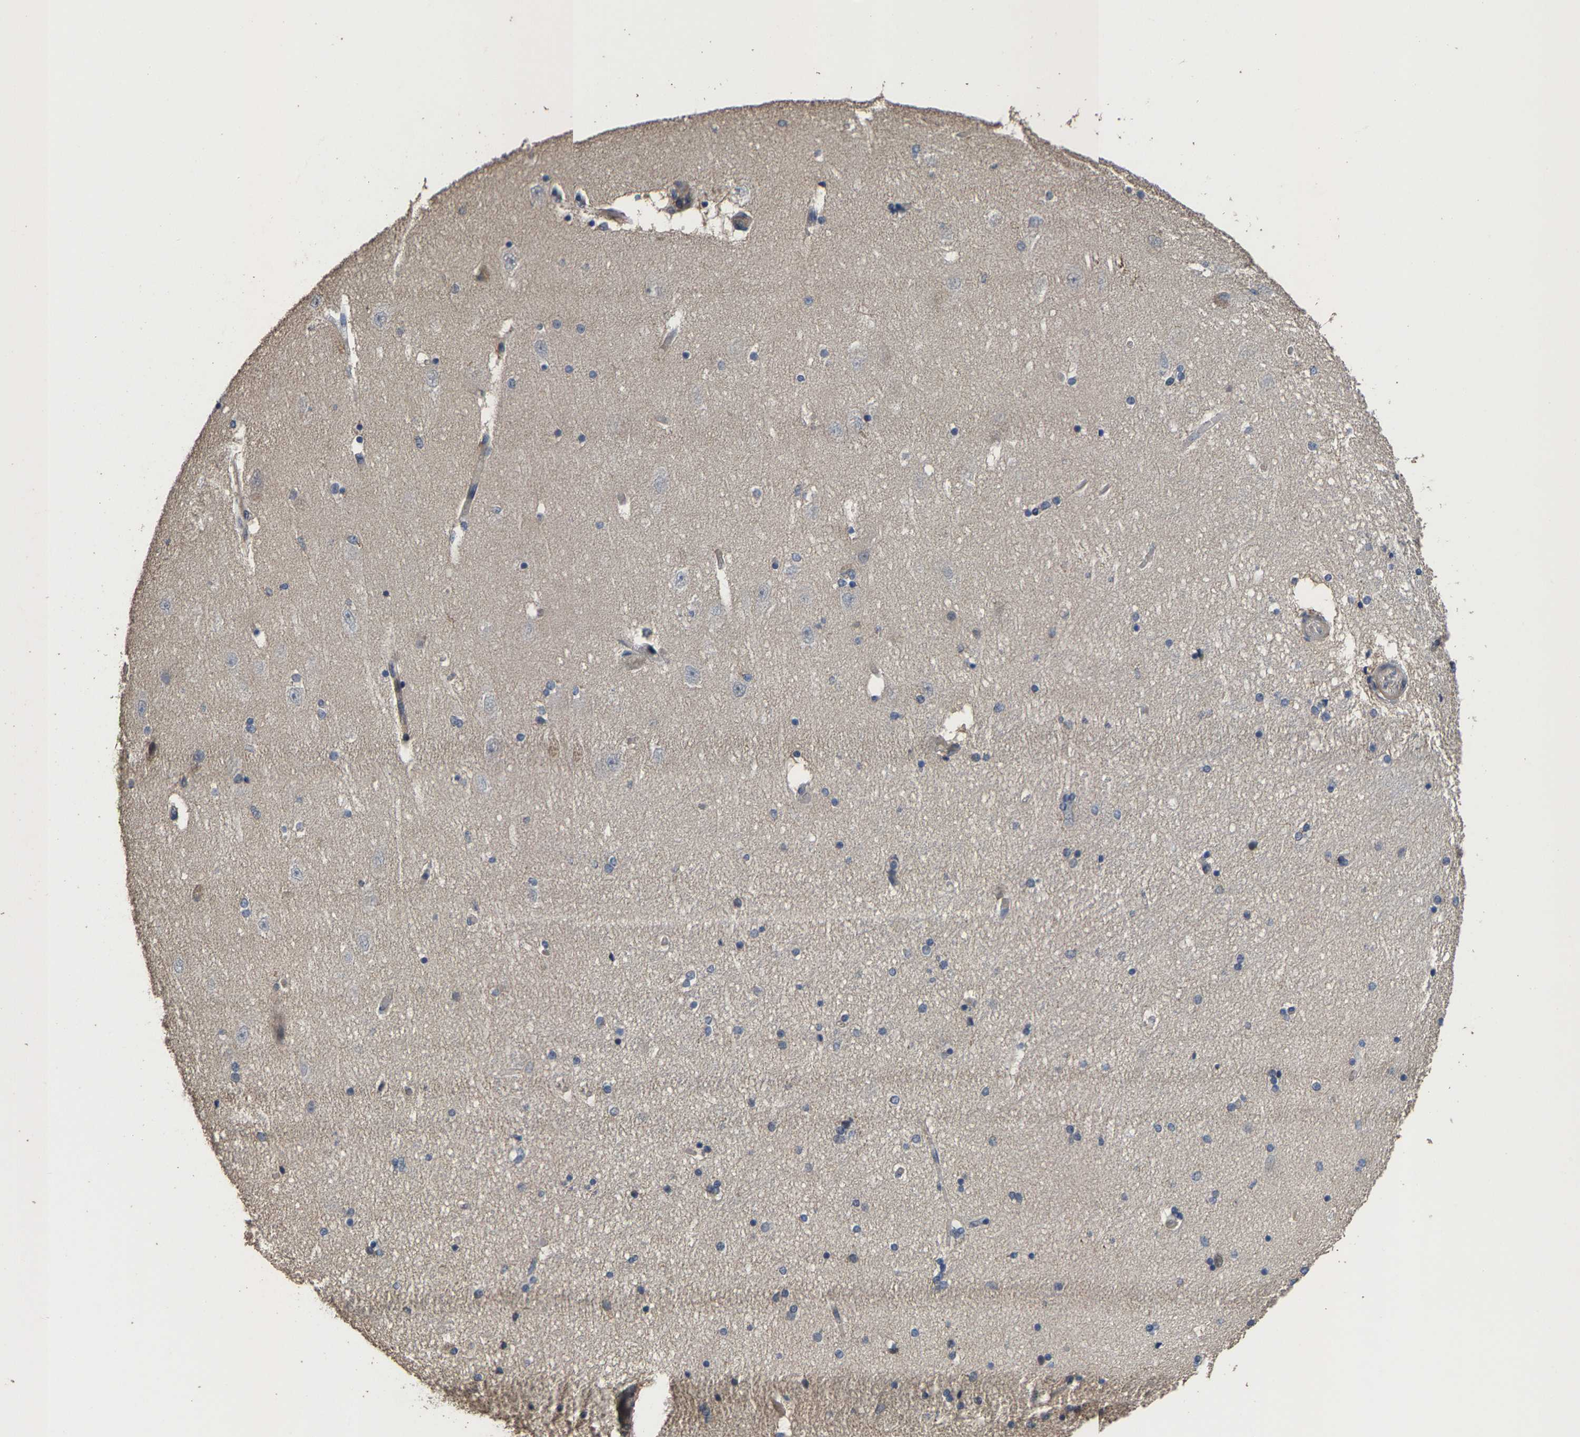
{"staining": {"intensity": "negative", "quantity": "none", "location": "none"}, "tissue": "hippocampus", "cell_type": "Glial cells", "image_type": "normal", "snomed": [{"axis": "morphology", "description": "Normal tissue, NOS"}, {"axis": "topography", "description": "Hippocampus"}], "caption": "High power microscopy image of an immunohistochemistry (IHC) micrograph of benign hippocampus, revealing no significant staining in glial cells.", "gene": "TDRKH", "patient": {"sex": "female", "age": 54}}